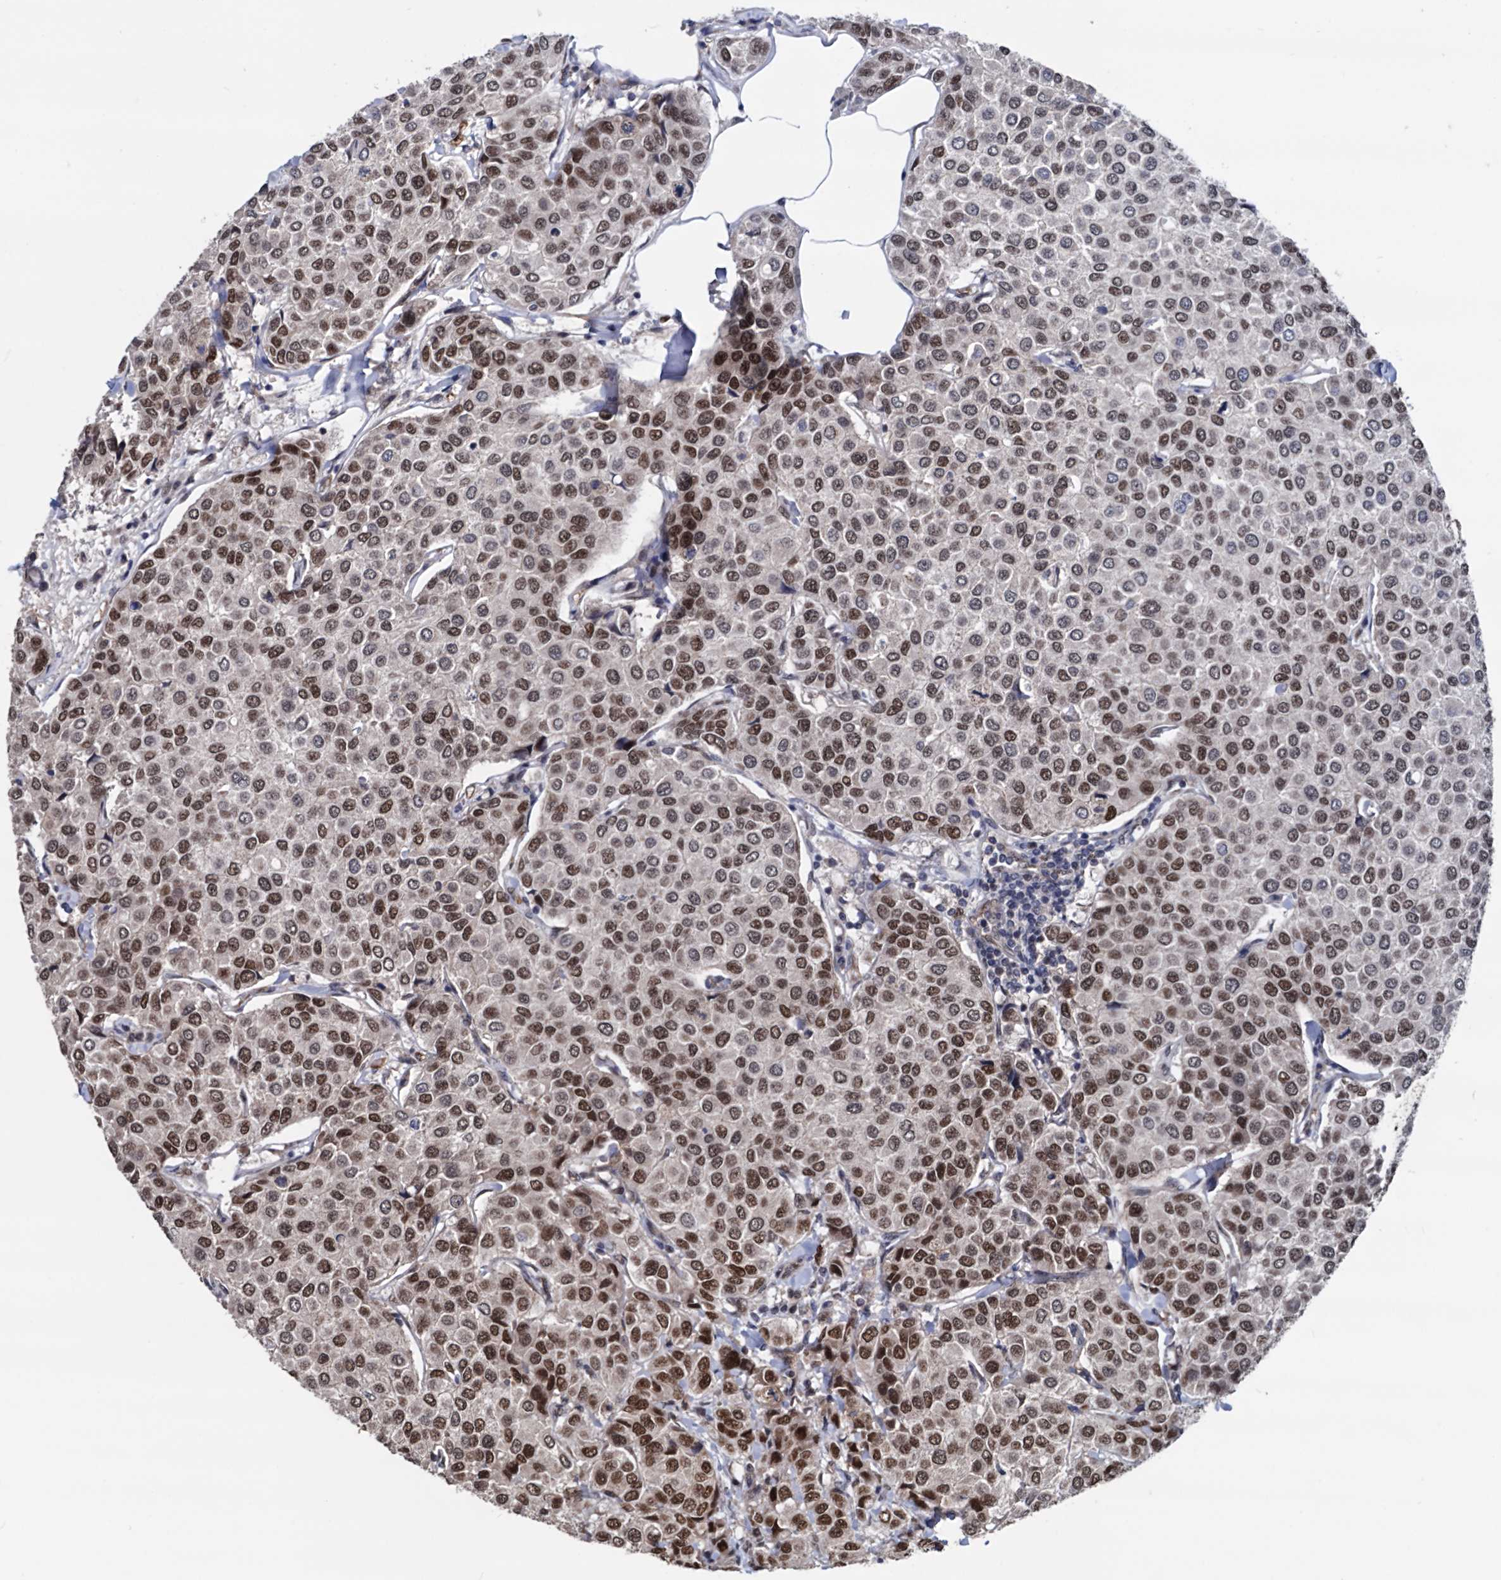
{"staining": {"intensity": "strong", "quantity": ">75%", "location": "nuclear"}, "tissue": "breast cancer", "cell_type": "Tumor cells", "image_type": "cancer", "snomed": [{"axis": "morphology", "description": "Duct carcinoma"}, {"axis": "topography", "description": "Breast"}], "caption": "DAB (3,3'-diaminobenzidine) immunohistochemical staining of breast cancer shows strong nuclear protein positivity in about >75% of tumor cells.", "gene": "GALNT11", "patient": {"sex": "female", "age": 55}}